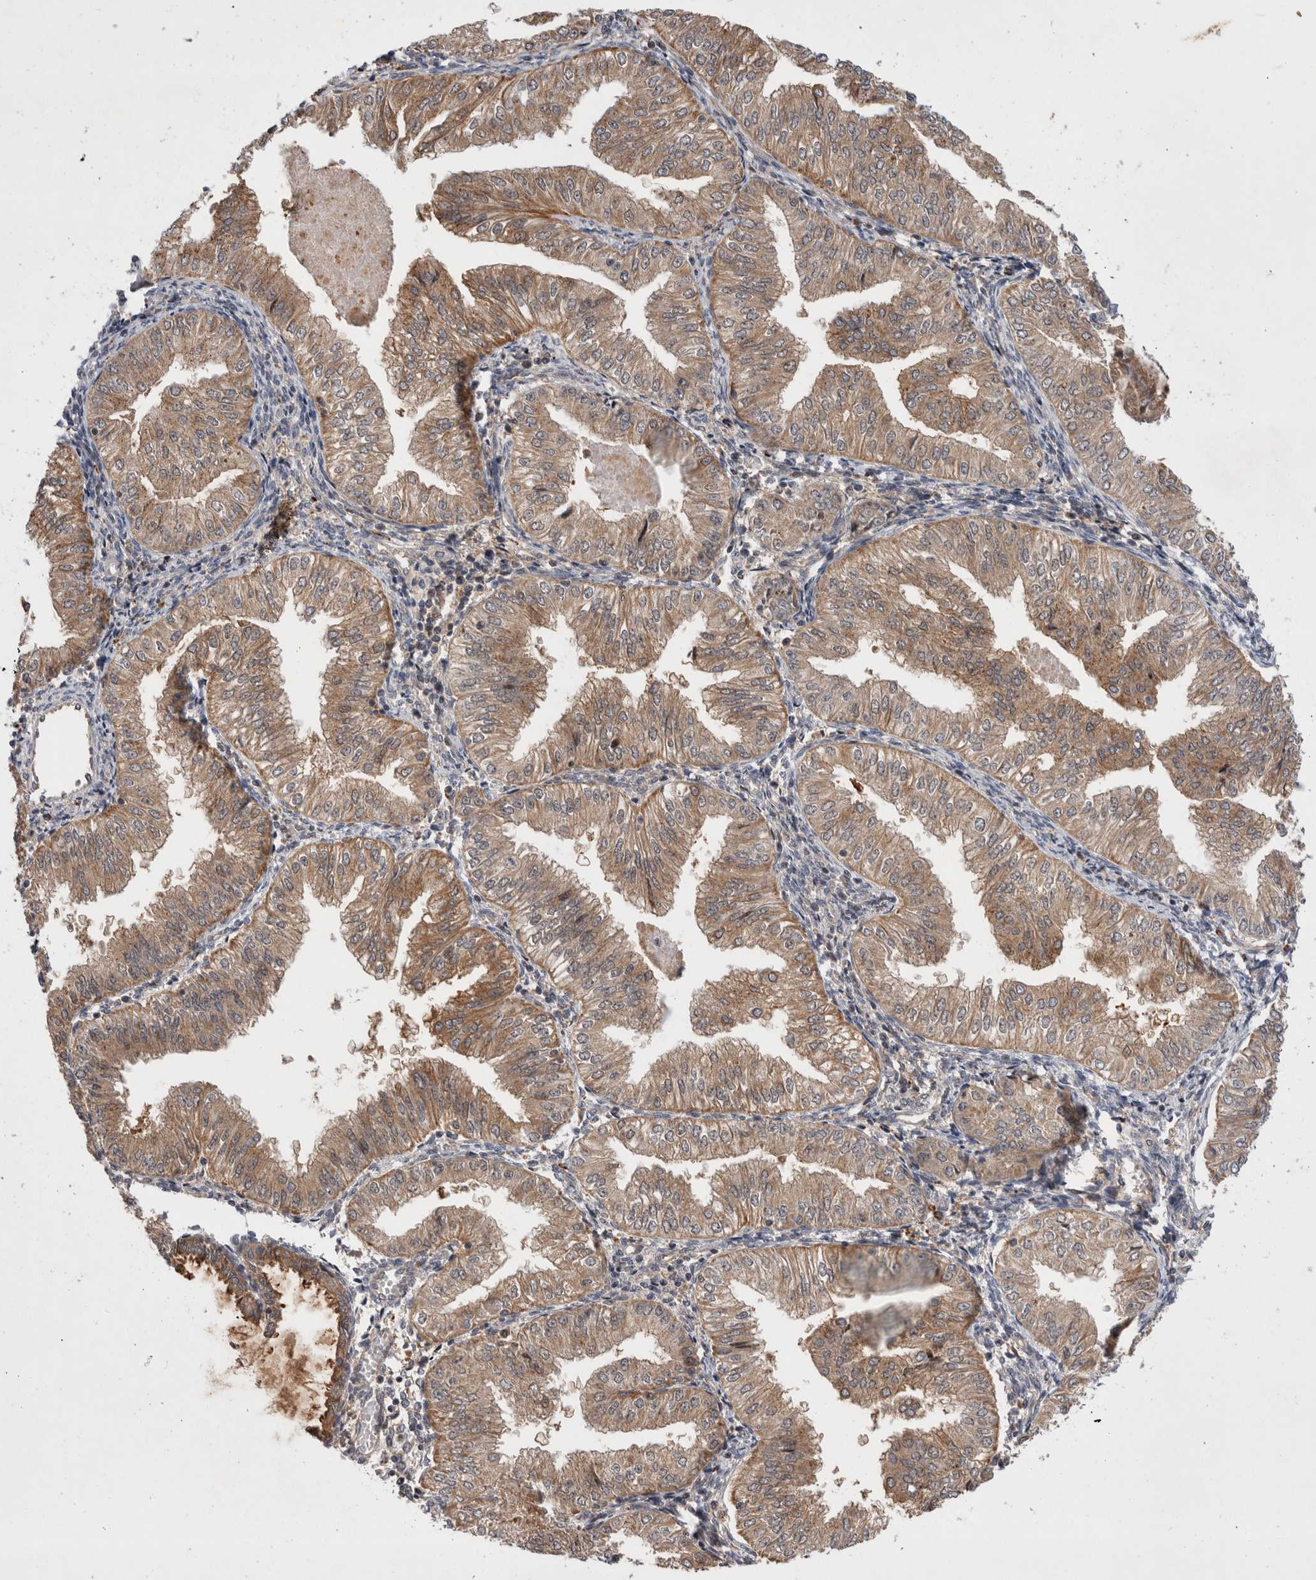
{"staining": {"intensity": "moderate", "quantity": ">75%", "location": "cytoplasmic/membranous"}, "tissue": "endometrial cancer", "cell_type": "Tumor cells", "image_type": "cancer", "snomed": [{"axis": "morphology", "description": "Normal tissue, NOS"}, {"axis": "morphology", "description": "Adenocarcinoma, NOS"}, {"axis": "topography", "description": "Endometrium"}], "caption": "Endometrial adenocarcinoma stained with immunohistochemistry demonstrates moderate cytoplasmic/membranous staining in approximately >75% of tumor cells.", "gene": "MRPL37", "patient": {"sex": "female", "age": 53}}